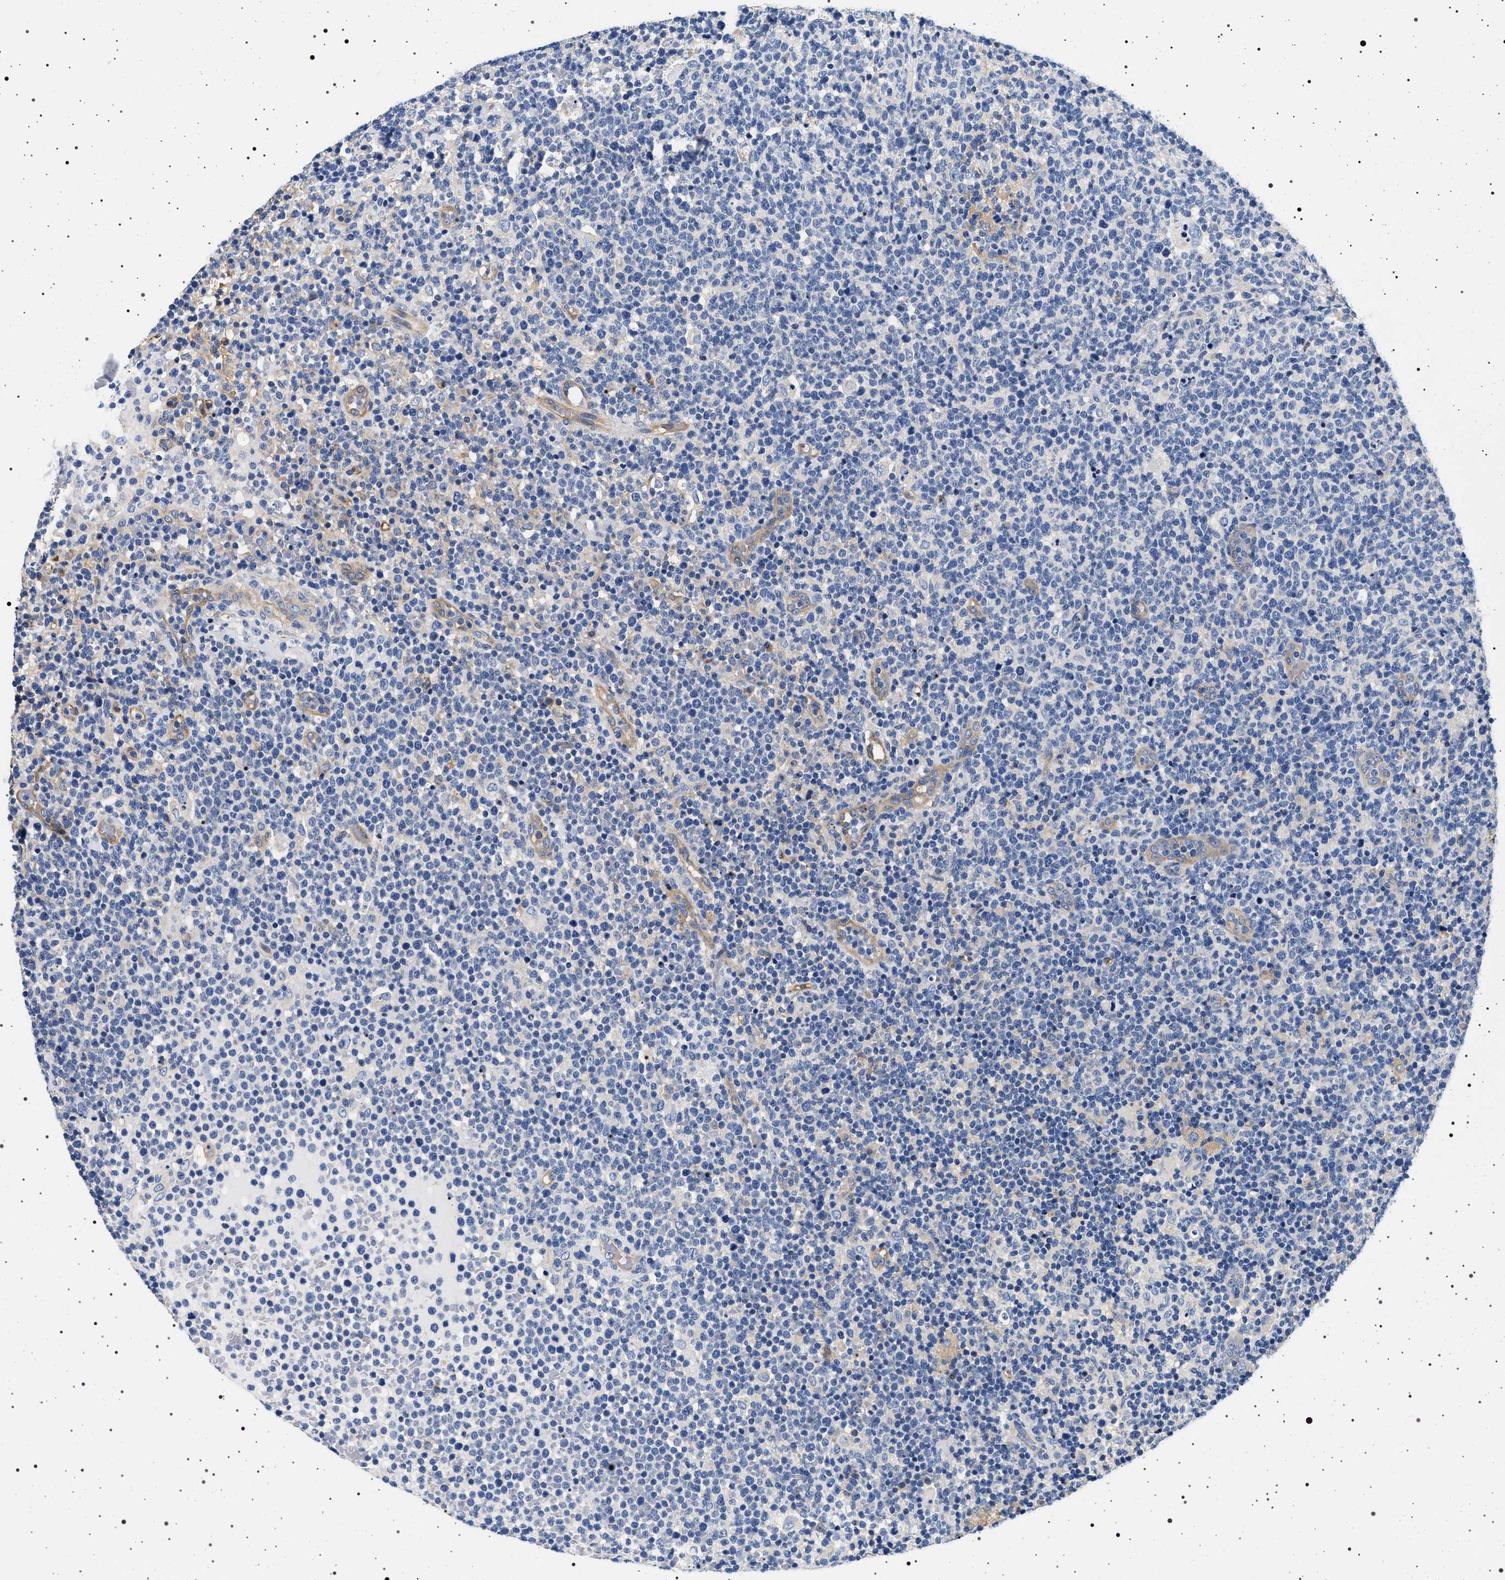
{"staining": {"intensity": "negative", "quantity": "none", "location": "none"}, "tissue": "lymphoma", "cell_type": "Tumor cells", "image_type": "cancer", "snomed": [{"axis": "morphology", "description": "Malignant lymphoma, non-Hodgkin's type, High grade"}, {"axis": "topography", "description": "Lymph node"}], "caption": "High-grade malignant lymphoma, non-Hodgkin's type was stained to show a protein in brown. There is no significant expression in tumor cells. (Brightfield microscopy of DAB (3,3'-diaminobenzidine) IHC at high magnification).", "gene": "HSD17B1", "patient": {"sex": "male", "age": 61}}